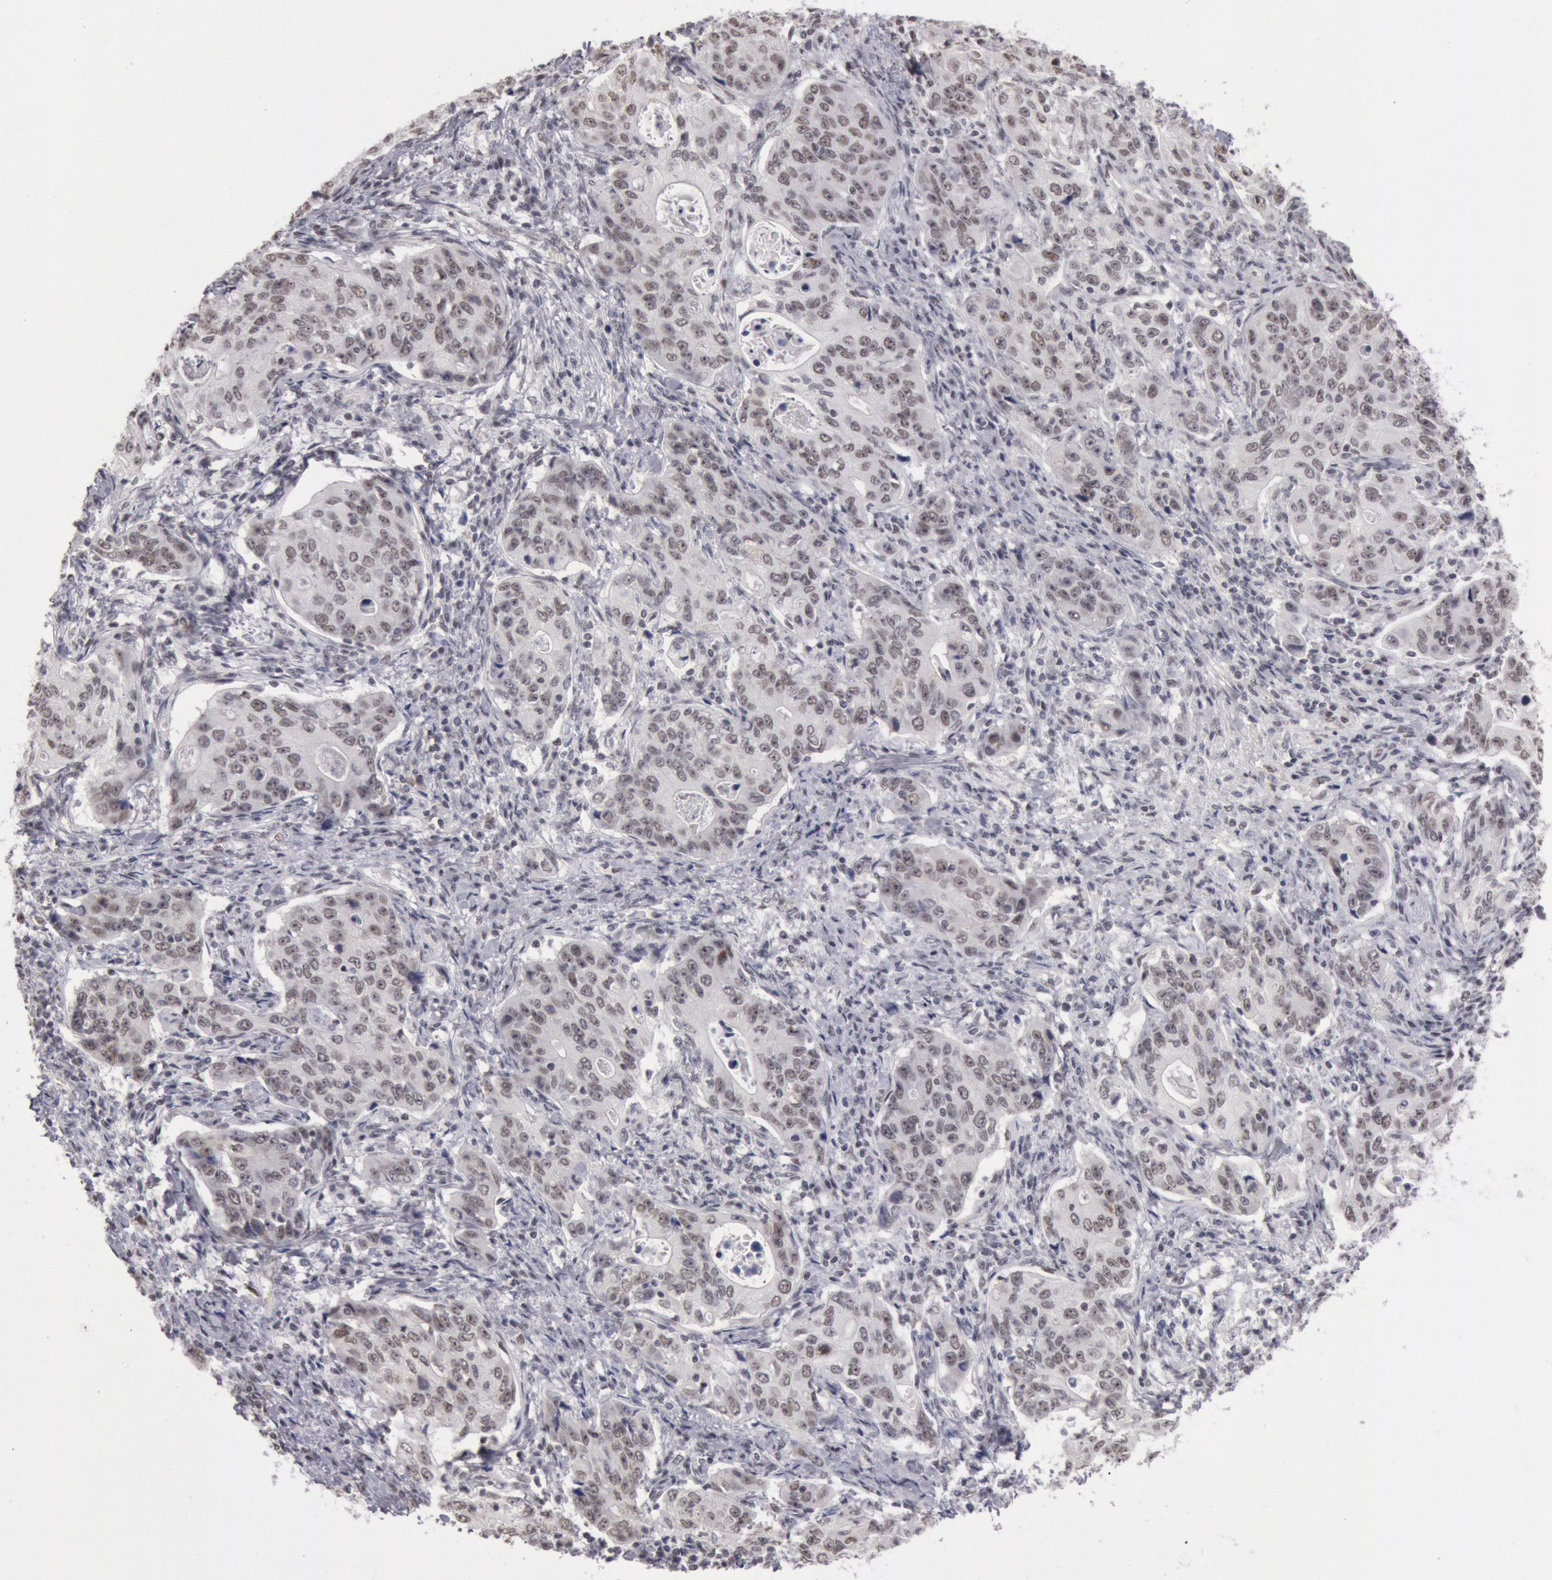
{"staining": {"intensity": "weak", "quantity": ">75%", "location": "nuclear"}, "tissue": "stomach cancer", "cell_type": "Tumor cells", "image_type": "cancer", "snomed": [{"axis": "morphology", "description": "Adenocarcinoma, NOS"}, {"axis": "topography", "description": "Esophagus"}, {"axis": "topography", "description": "Stomach"}], "caption": "Protein expression analysis of human stomach cancer (adenocarcinoma) reveals weak nuclear expression in approximately >75% of tumor cells. (brown staining indicates protein expression, while blue staining denotes nuclei).", "gene": "ESS2", "patient": {"sex": "male", "age": 74}}